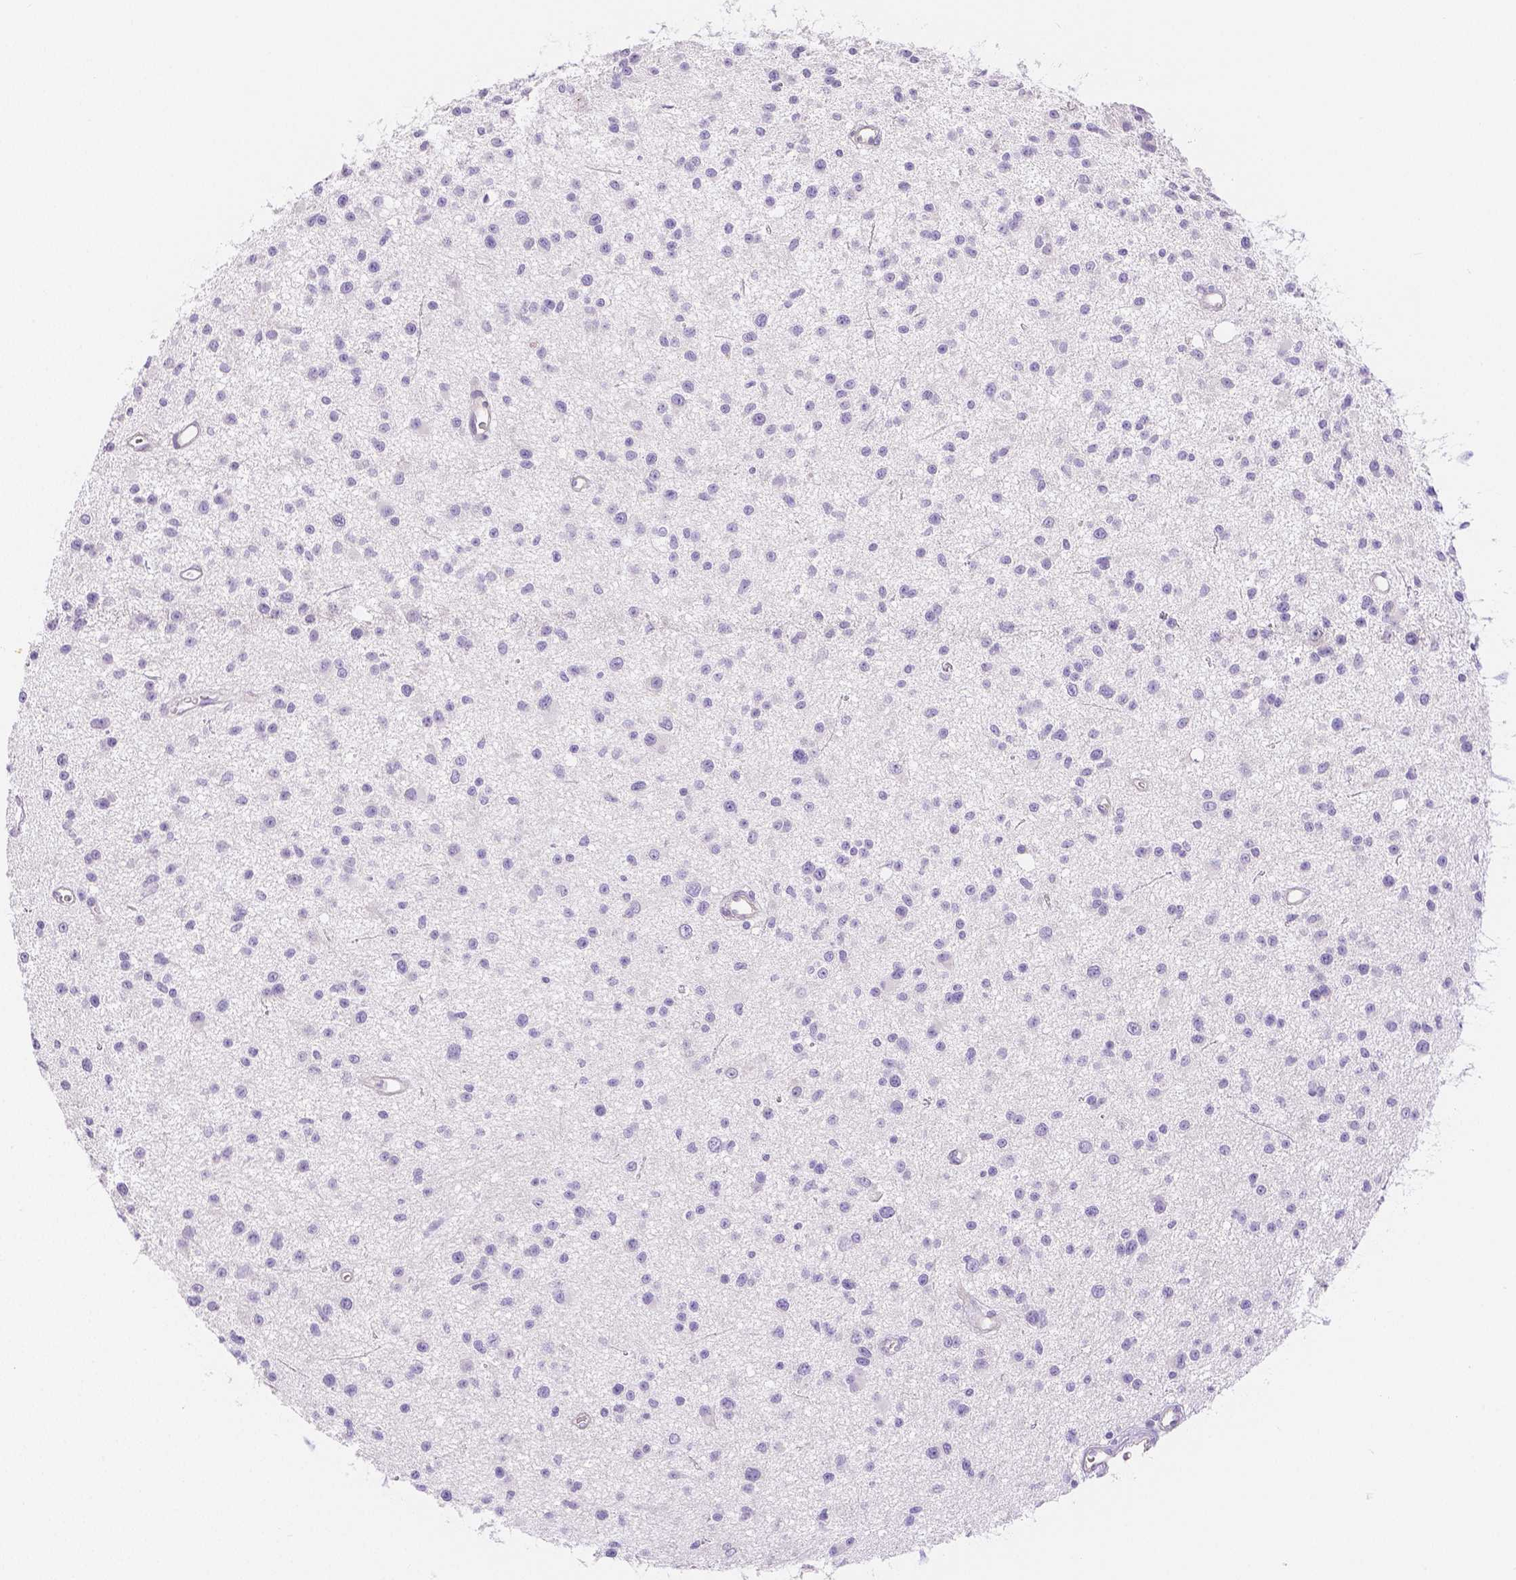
{"staining": {"intensity": "negative", "quantity": "none", "location": "none"}, "tissue": "glioma", "cell_type": "Tumor cells", "image_type": "cancer", "snomed": [{"axis": "morphology", "description": "Glioma, malignant, Low grade"}, {"axis": "topography", "description": "Brain"}], "caption": "Immunohistochemical staining of human glioma shows no significant expression in tumor cells. The staining was performed using DAB (3,3'-diaminobenzidine) to visualize the protein expression in brown, while the nuclei were stained in blue with hematoxylin (Magnification: 20x).", "gene": "SLC27A5", "patient": {"sex": "male", "age": 43}}